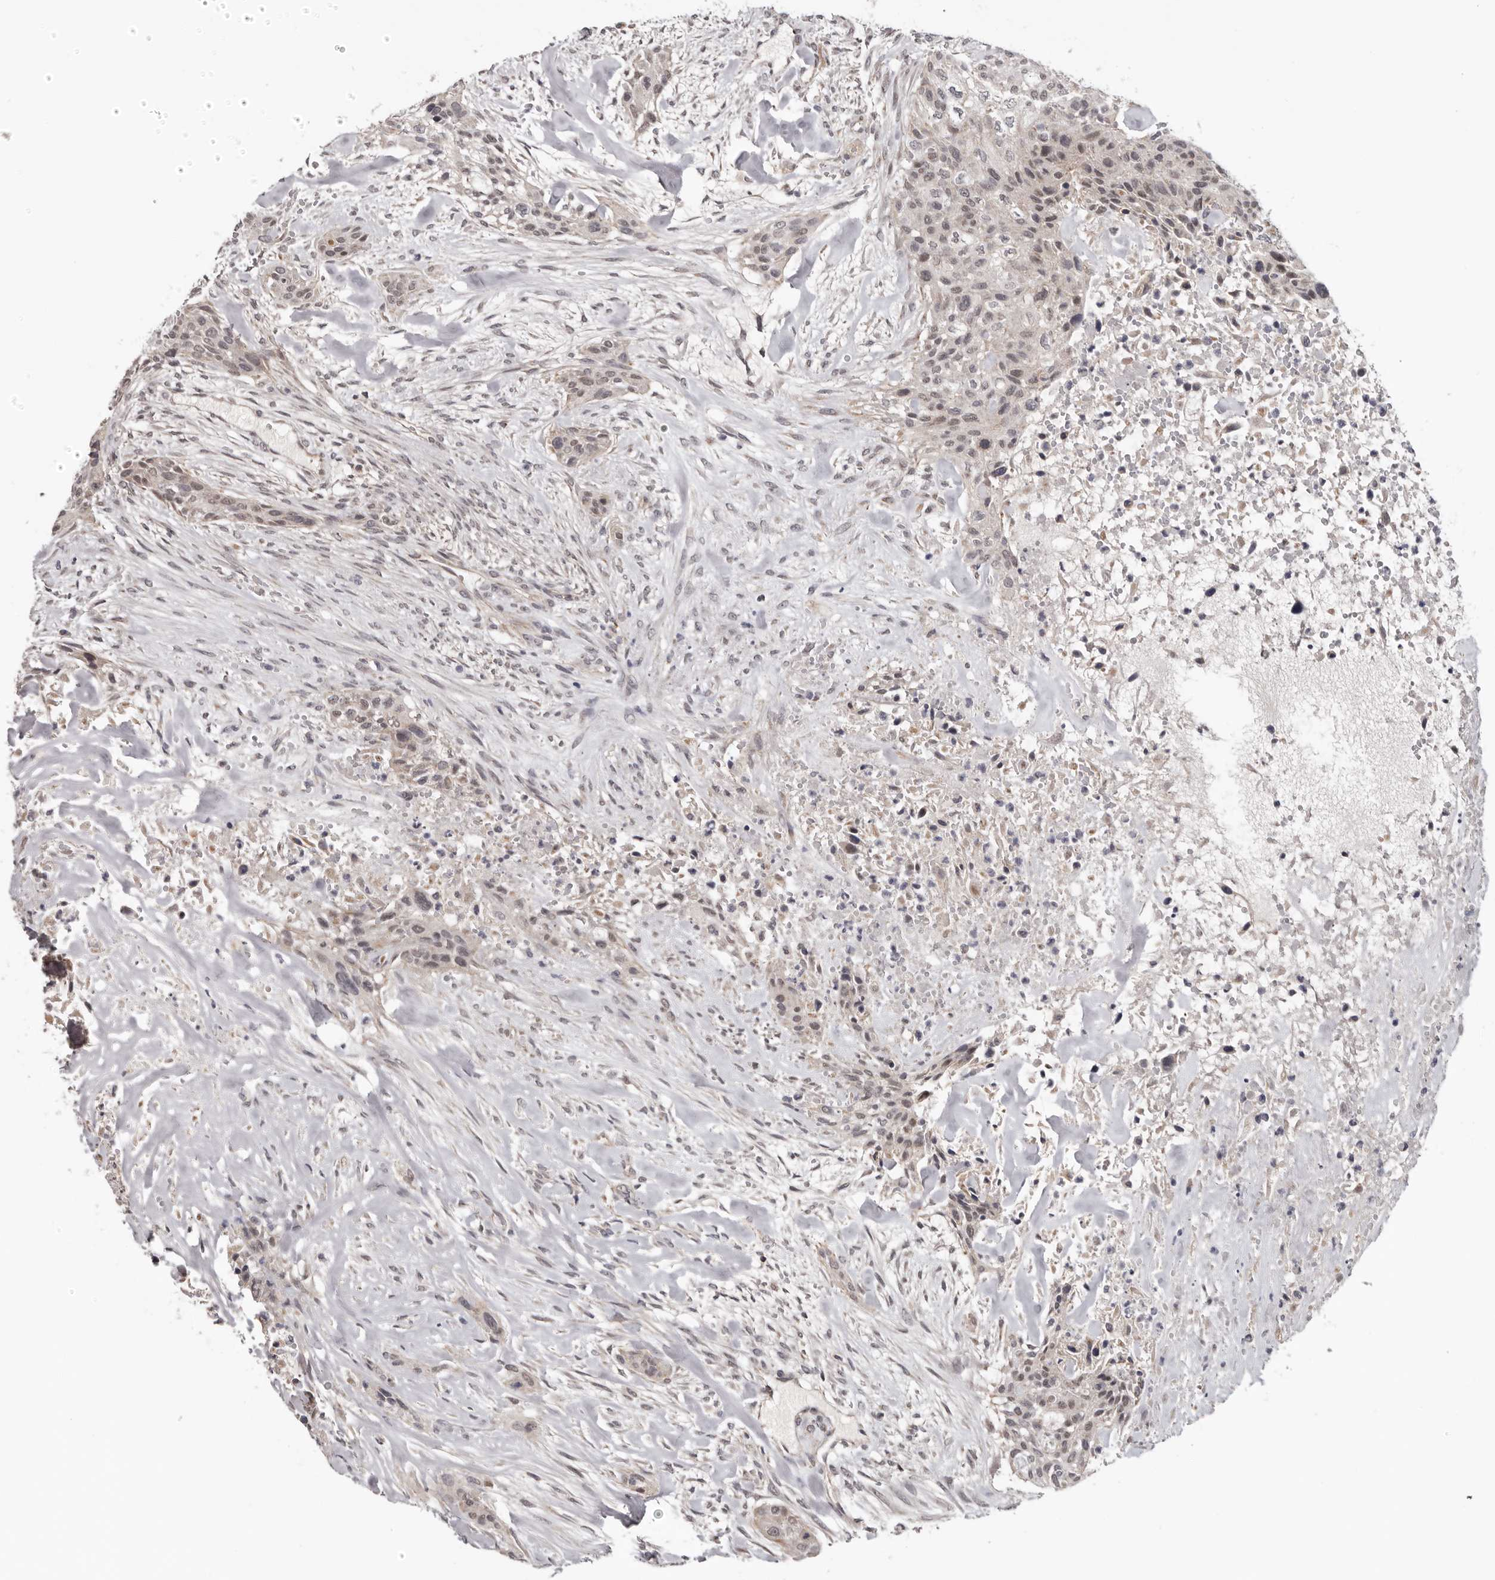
{"staining": {"intensity": "weak", "quantity": ">75%", "location": "nuclear"}, "tissue": "urothelial cancer", "cell_type": "Tumor cells", "image_type": "cancer", "snomed": [{"axis": "morphology", "description": "Urothelial carcinoma, High grade"}, {"axis": "topography", "description": "Urinary bladder"}], "caption": "There is low levels of weak nuclear staining in tumor cells of high-grade urothelial carcinoma, as demonstrated by immunohistochemical staining (brown color).", "gene": "MOGAT2", "patient": {"sex": "male", "age": 35}}